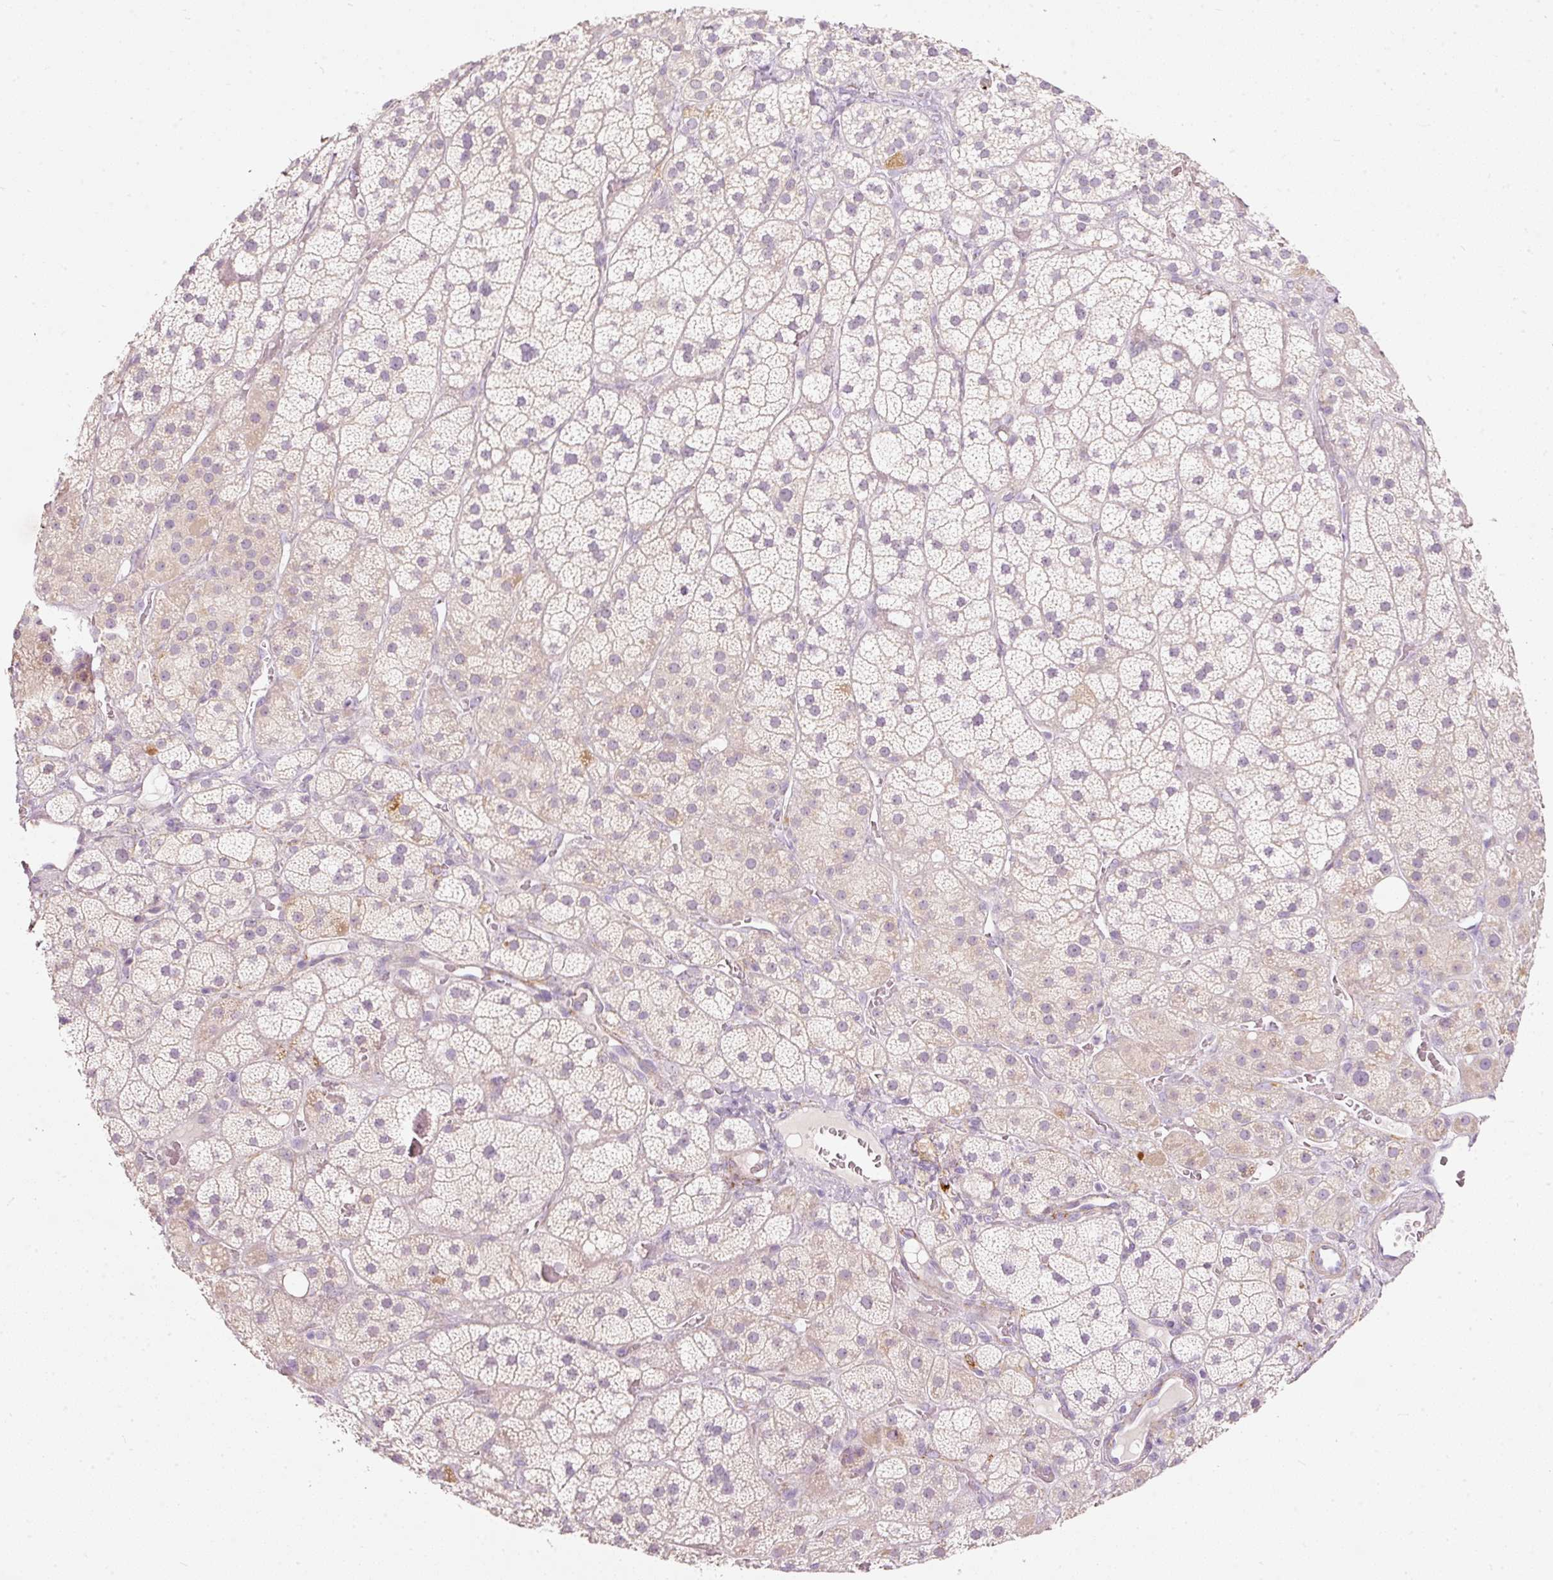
{"staining": {"intensity": "negative", "quantity": "none", "location": "none"}, "tissue": "adrenal gland", "cell_type": "Glandular cells", "image_type": "normal", "snomed": [{"axis": "morphology", "description": "Normal tissue, NOS"}, {"axis": "topography", "description": "Adrenal gland"}], "caption": "IHC micrograph of unremarkable adrenal gland: adrenal gland stained with DAB (3,3'-diaminobenzidine) exhibits no significant protein staining in glandular cells.", "gene": "MTHFD2", "patient": {"sex": "male", "age": 57}}